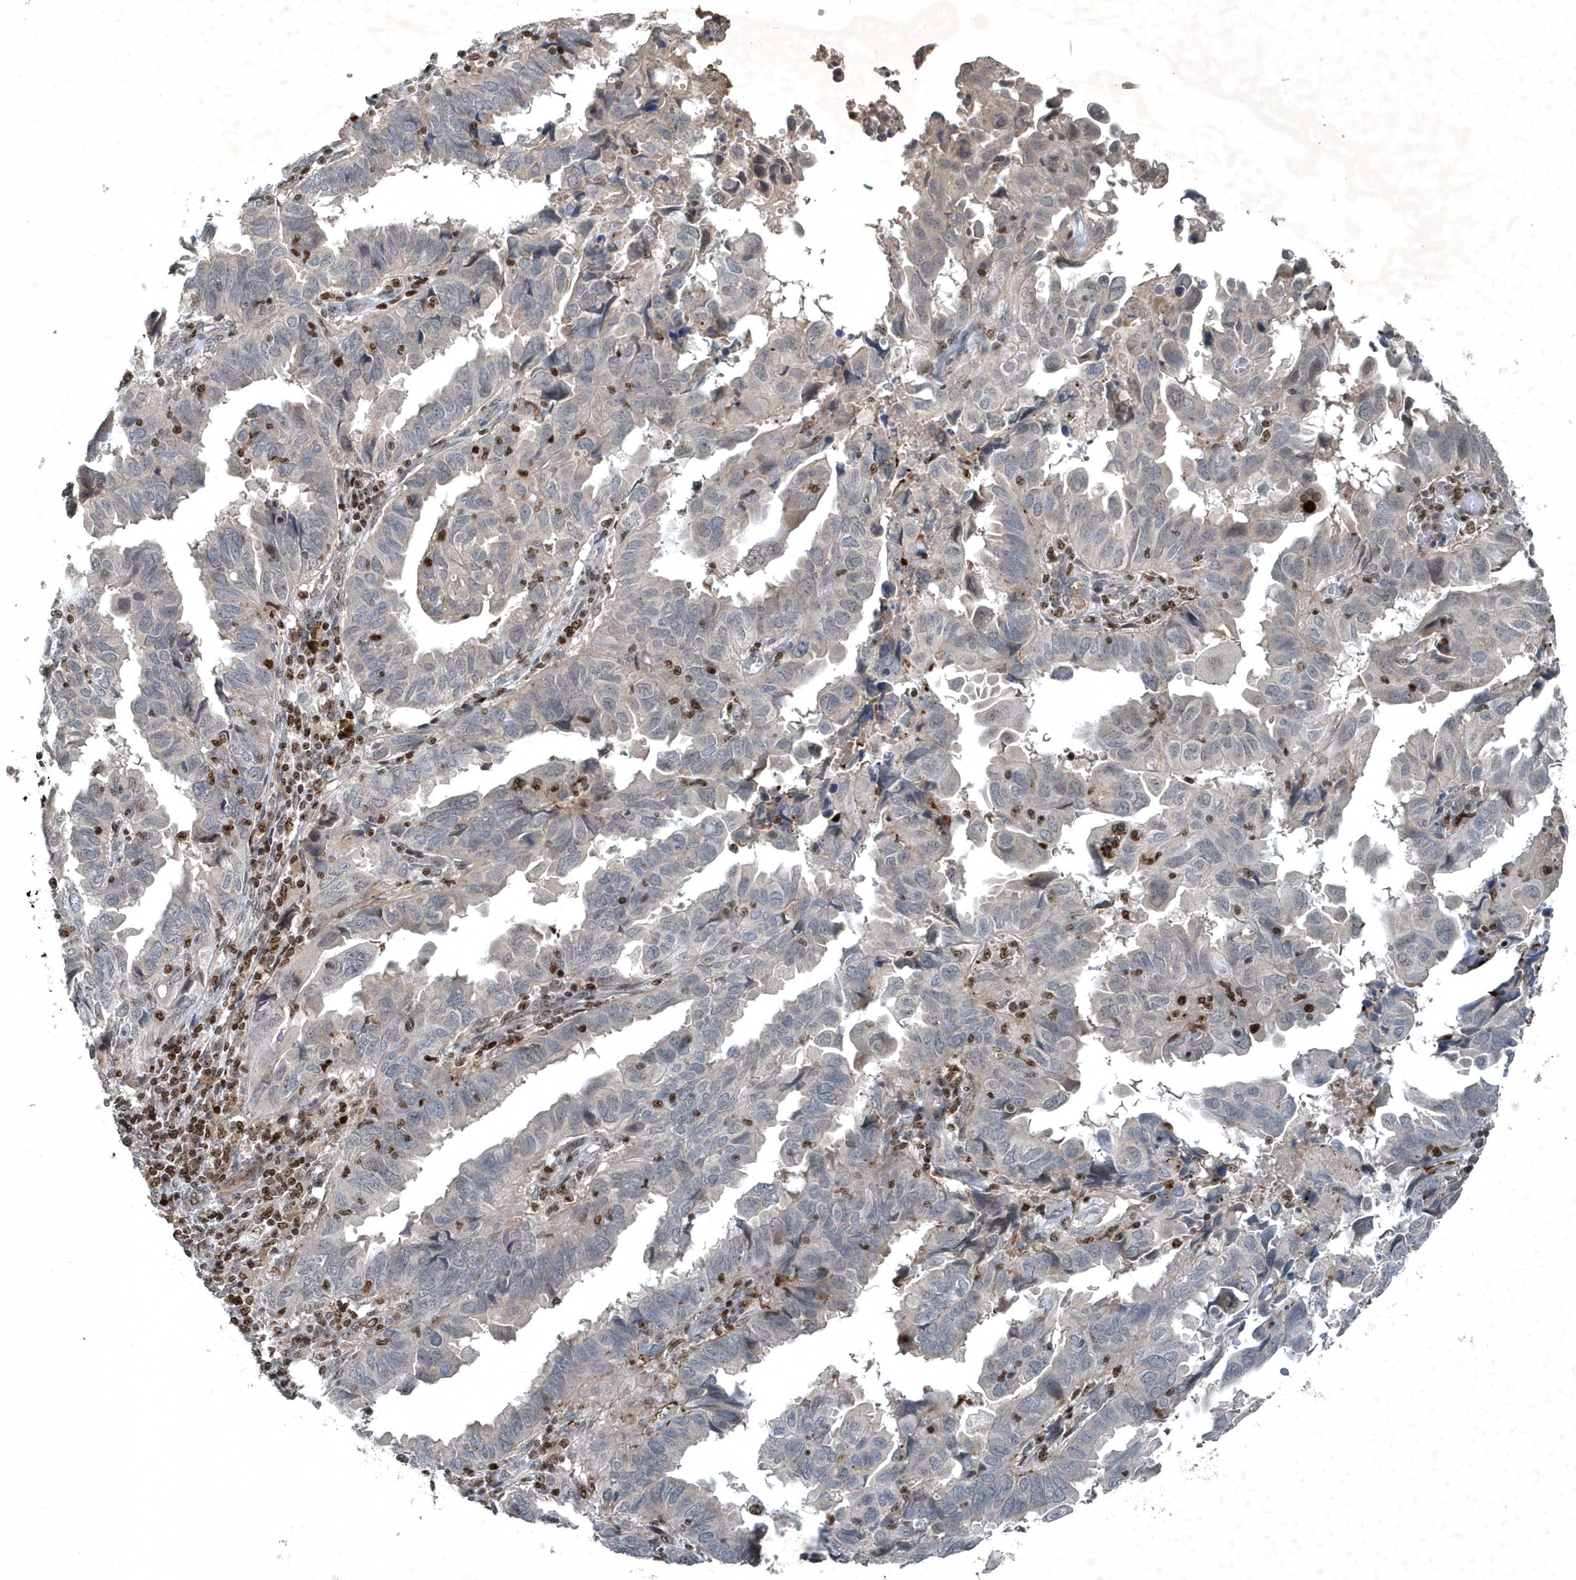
{"staining": {"intensity": "negative", "quantity": "none", "location": "none"}, "tissue": "endometrial cancer", "cell_type": "Tumor cells", "image_type": "cancer", "snomed": [{"axis": "morphology", "description": "Adenocarcinoma, NOS"}, {"axis": "topography", "description": "Uterus"}], "caption": "DAB (3,3'-diaminobenzidine) immunohistochemical staining of endometrial cancer (adenocarcinoma) exhibits no significant expression in tumor cells.", "gene": "QTRT2", "patient": {"sex": "female", "age": 77}}